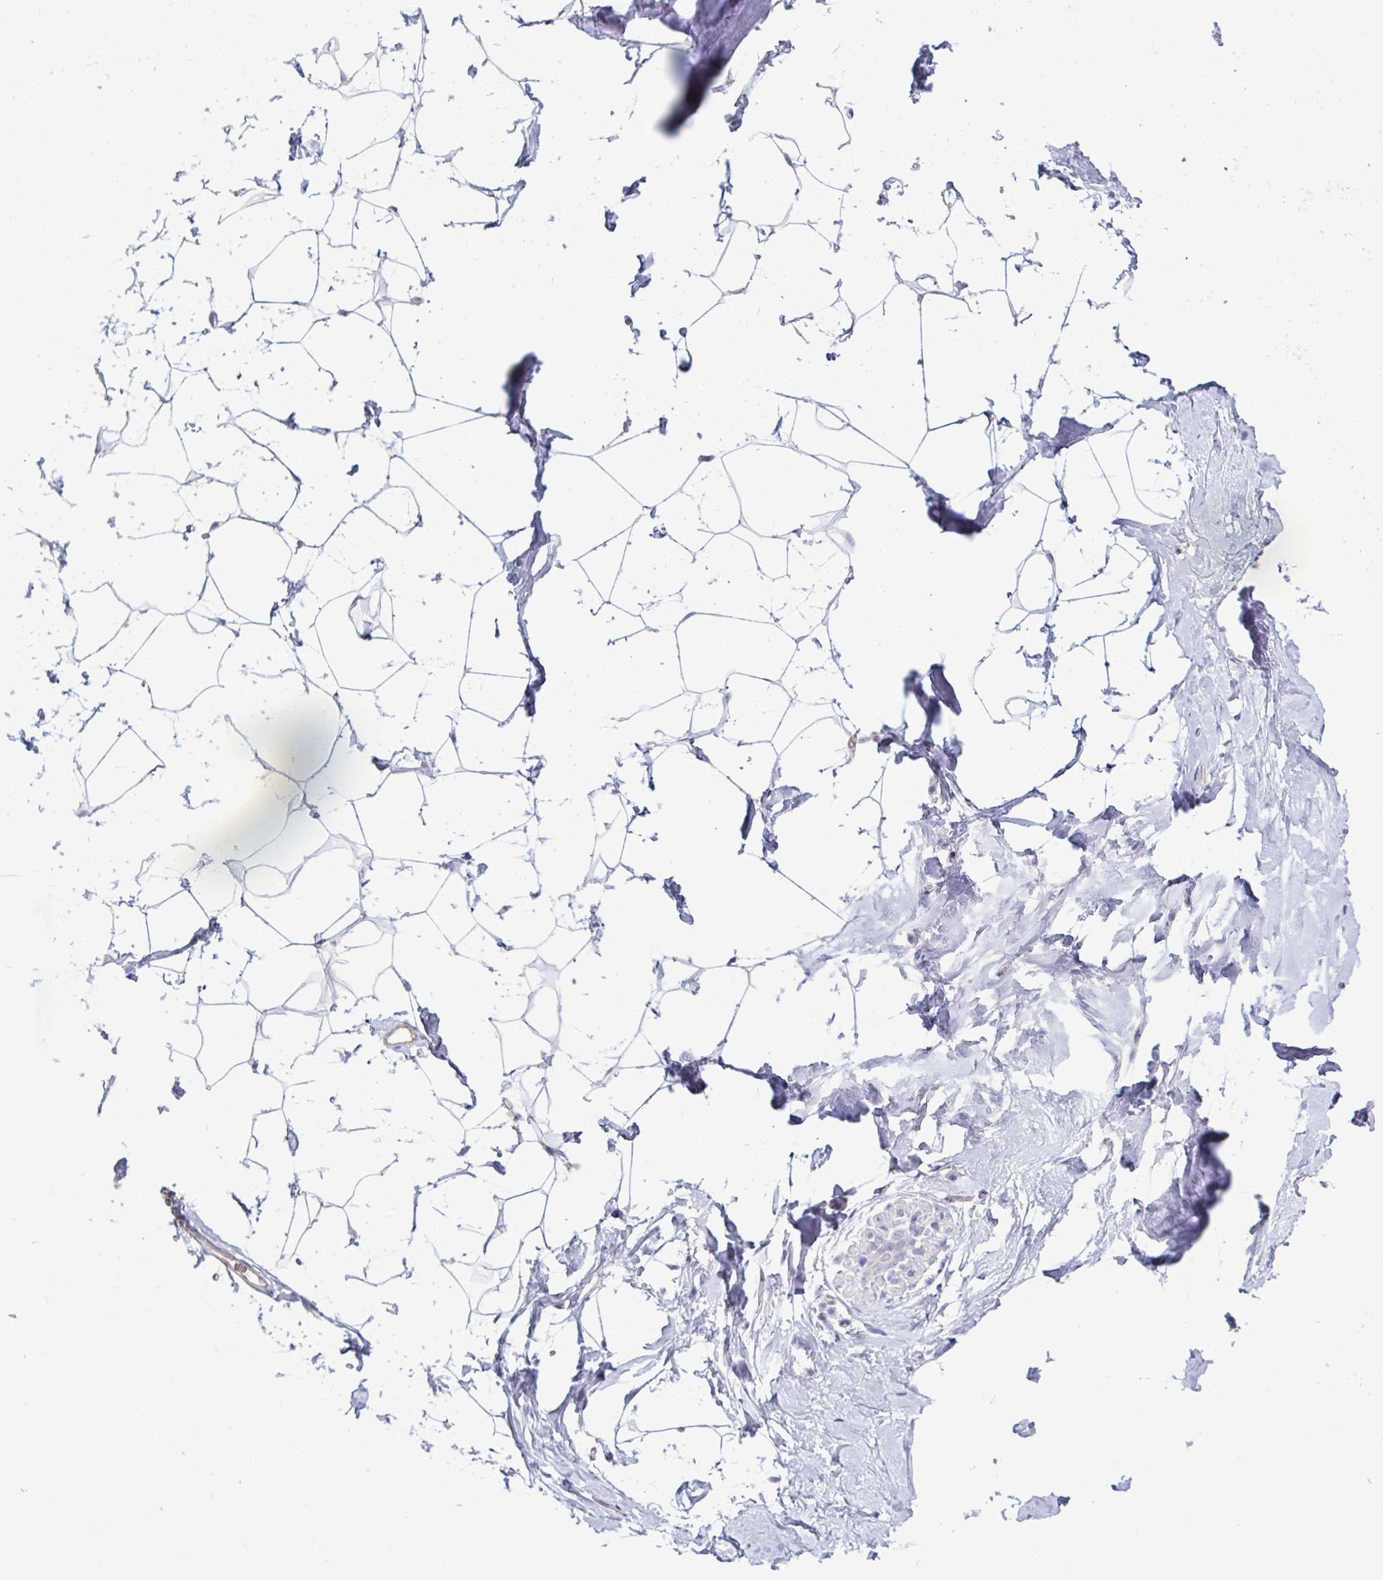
{"staining": {"intensity": "negative", "quantity": "none", "location": "none"}, "tissue": "breast", "cell_type": "Adipocytes", "image_type": "normal", "snomed": [{"axis": "morphology", "description": "Normal tissue, NOS"}, {"axis": "topography", "description": "Breast"}], "caption": "Adipocytes show no significant protein expression in normal breast. (Stains: DAB immunohistochemistry (IHC) with hematoxylin counter stain, Microscopy: brightfield microscopy at high magnification).", "gene": "ADAM21", "patient": {"sex": "female", "age": 32}}